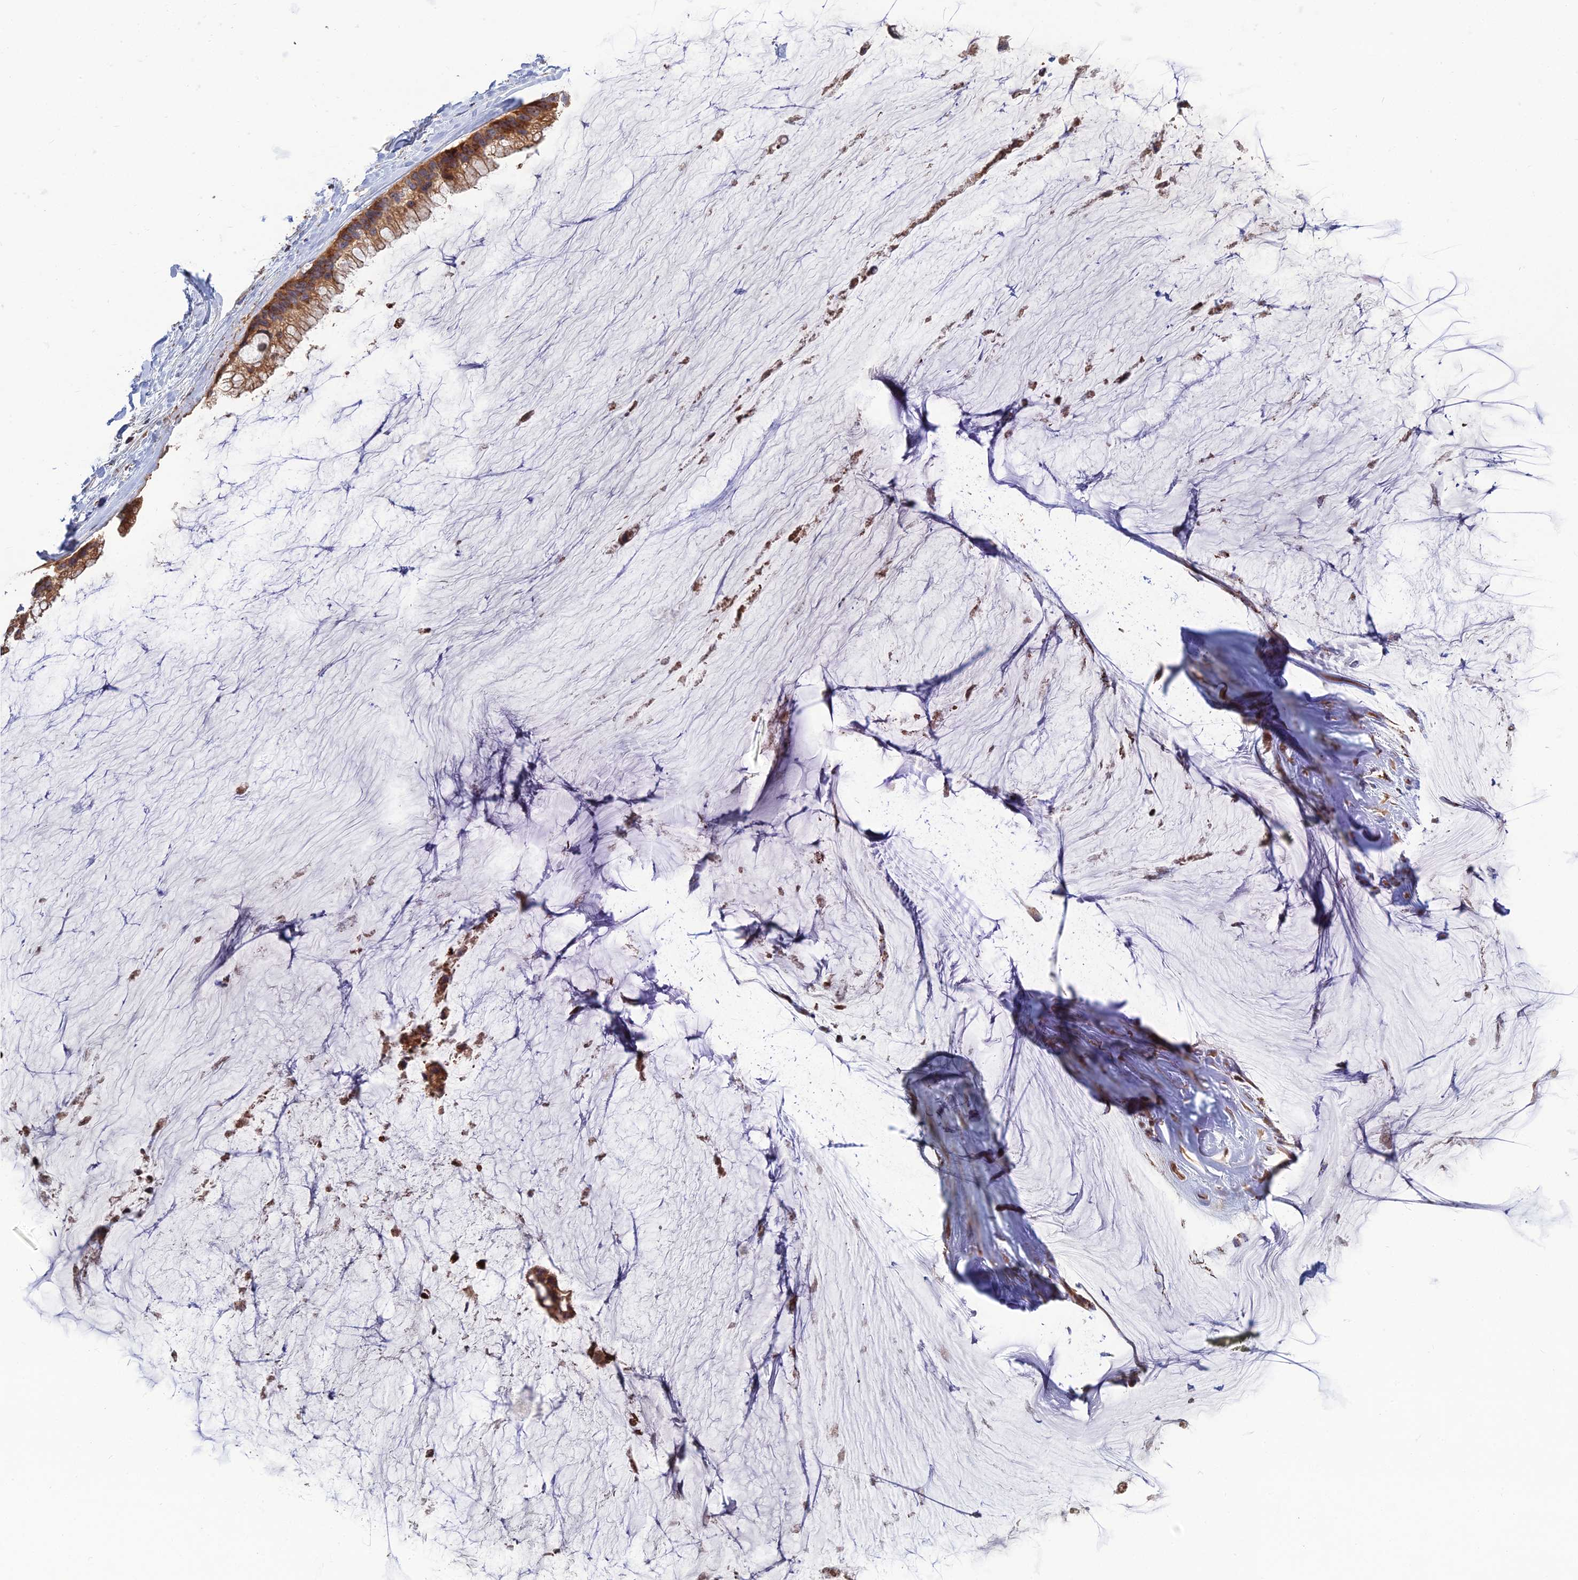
{"staining": {"intensity": "moderate", "quantity": ">75%", "location": "cytoplasmic/membranous"}, "tissue": "ovarian cancer", "cell_type": "Tumor cells", "image_type": "cancer", "snomed": [{"axis": "morphology", "description": "Cystadenocarcinoma, mucinous, NOS"}, {"axis": "topography", "description": "Ovary"}], "caption": "Tumor cells display moderate cytoplasmic/membranous staining in approximately >75% of cells in ovarian mucinous cystadenocarcinoma.", "gene": "RIC8B", "patient": {"sex": "female", "age": 39}}